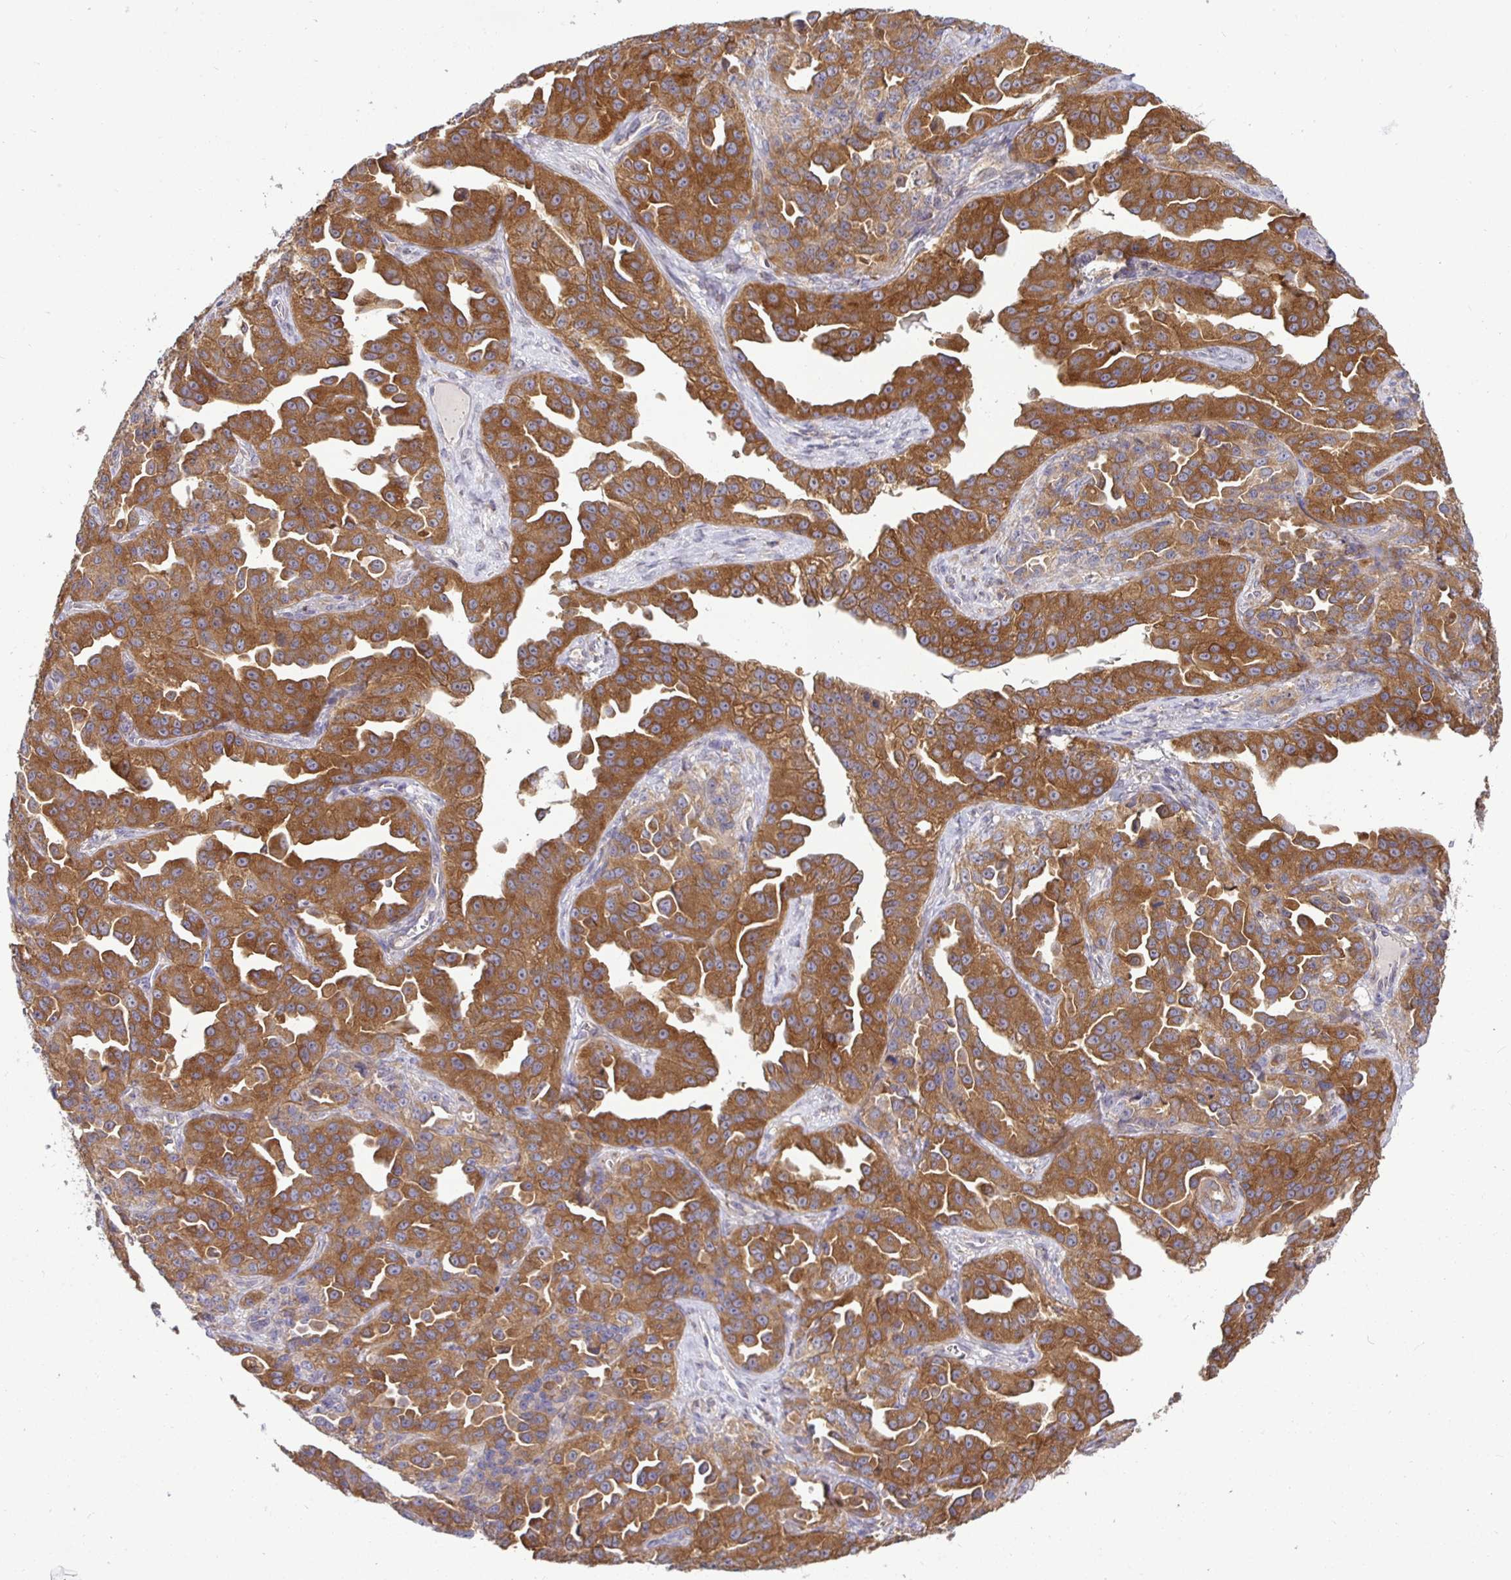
{"staining": {"intensity": "strong", "quantity": ">75%", "location": "cytoplasmic/membranous"}, "tissue": "ovarian cancer", "cell_type": "Tumor cells", "image_type": "cancer", "snomed": [{"axis": "morphology", "description": "Cystadenocarcinoma, serous, NOS"}, {"axis": "topography", "description": "Ovary"}], "caption": "Immunohistochemical staining of human ovarian cancer exhibits strong cytoplasmic/membranous protein staining in approximately >75% of tumor cells.", "gene": "ATP6V1F", "patient": {"sex": "female", "age": 75}}